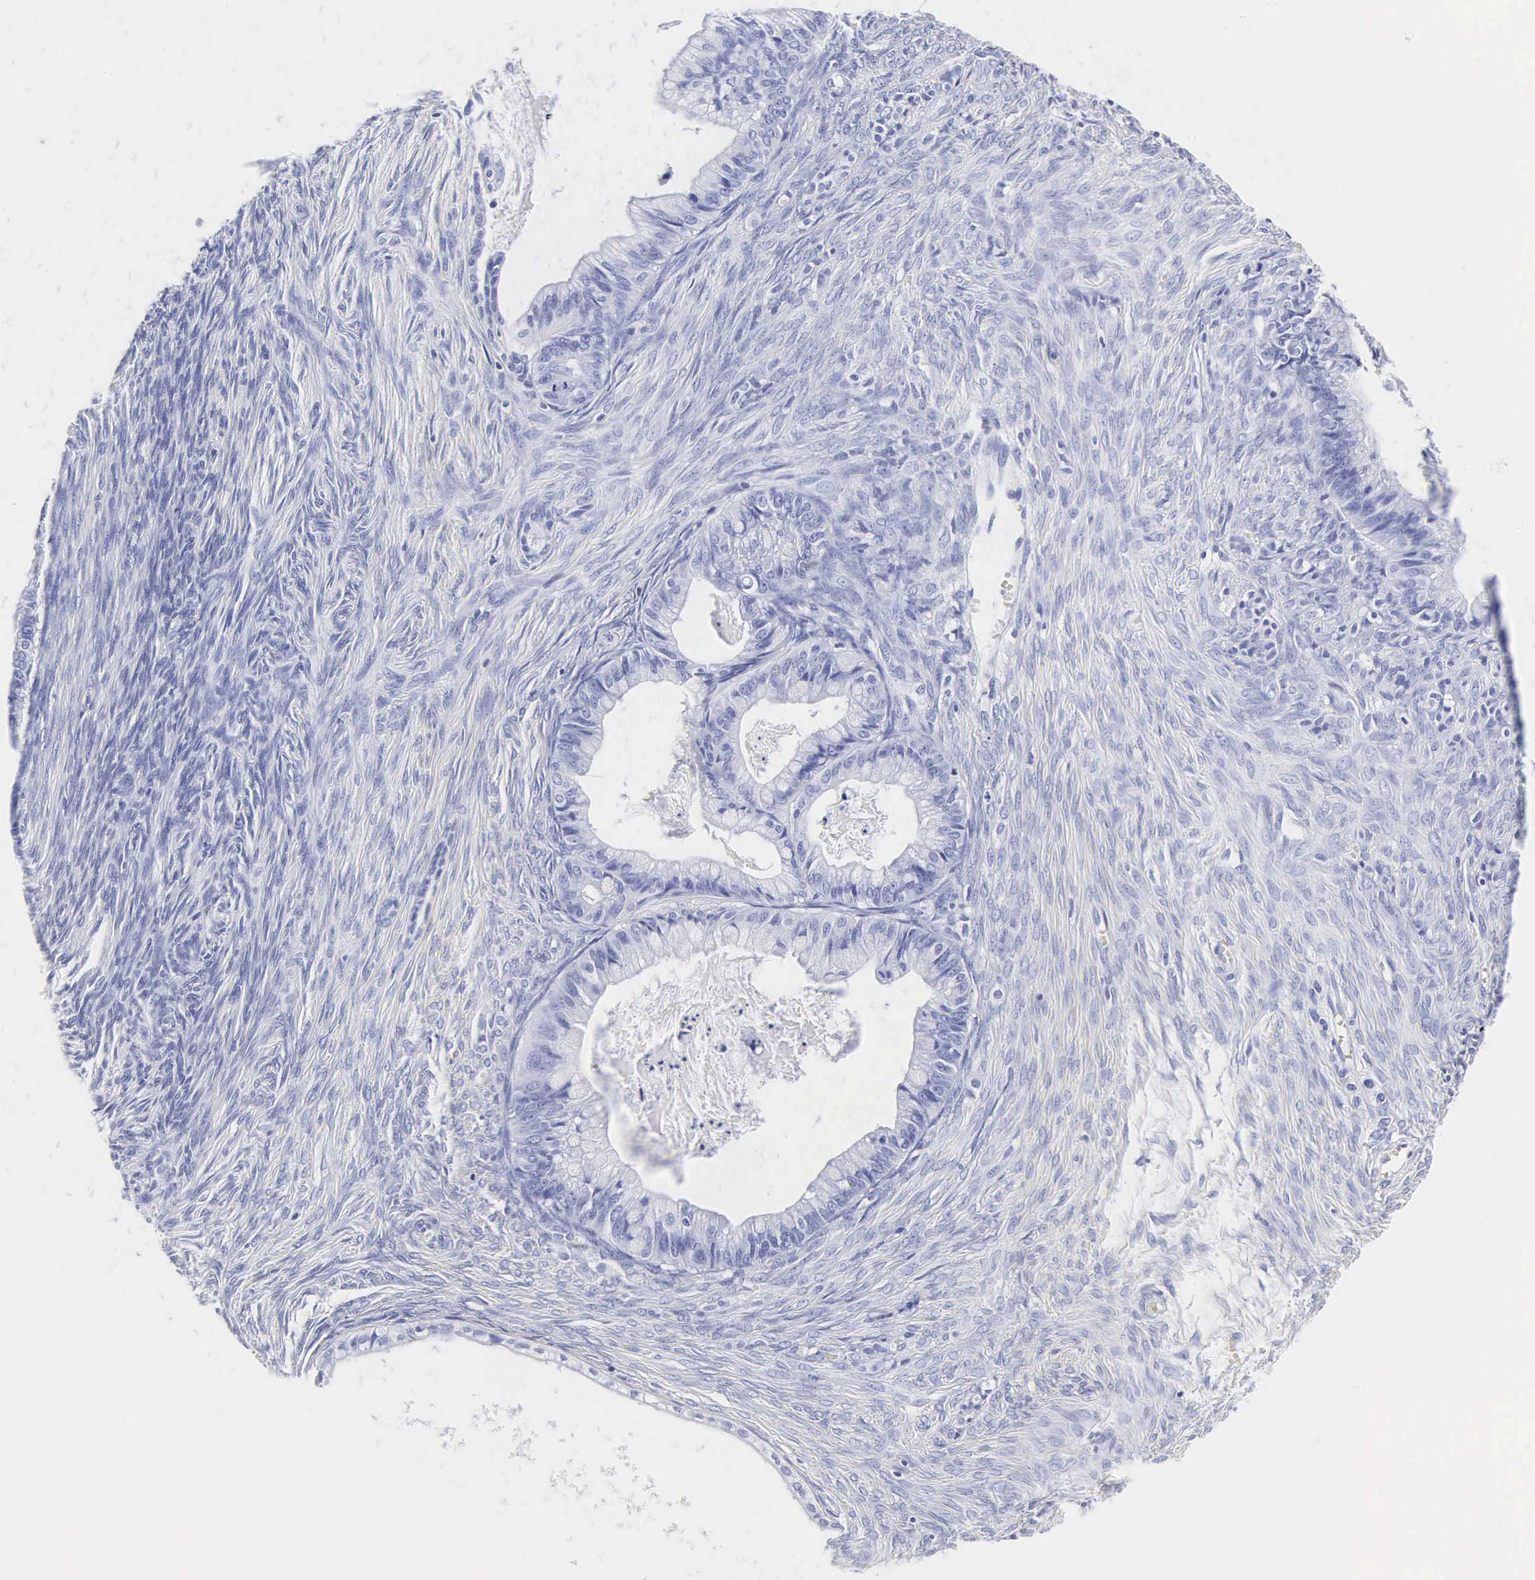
{"staining": {"intensity": "negative", "quantity": "none", "location": "none"}, "tissue": "ovarian cancer", "cell_type": "Tumor cells", "image_type": "cancer", "snomed": [{"axis": "morphology", "description": "Cystadenocarcinoma, mucinous, NOS"}, {"axis": "topography", "description": "Ovary"}], "caption": "This is a histopathology image of immunohistochemistry staining of mucinous cystadenocarcinoma (ovarian), which shows no staining in tumor cells. Brightfield microscopy of immunohistochemistry stained with DAB (brown) and hematoxylin (blue), captured at high magnification.", "gene": "INS", "patient": {"sex": "female", "age": 57}}